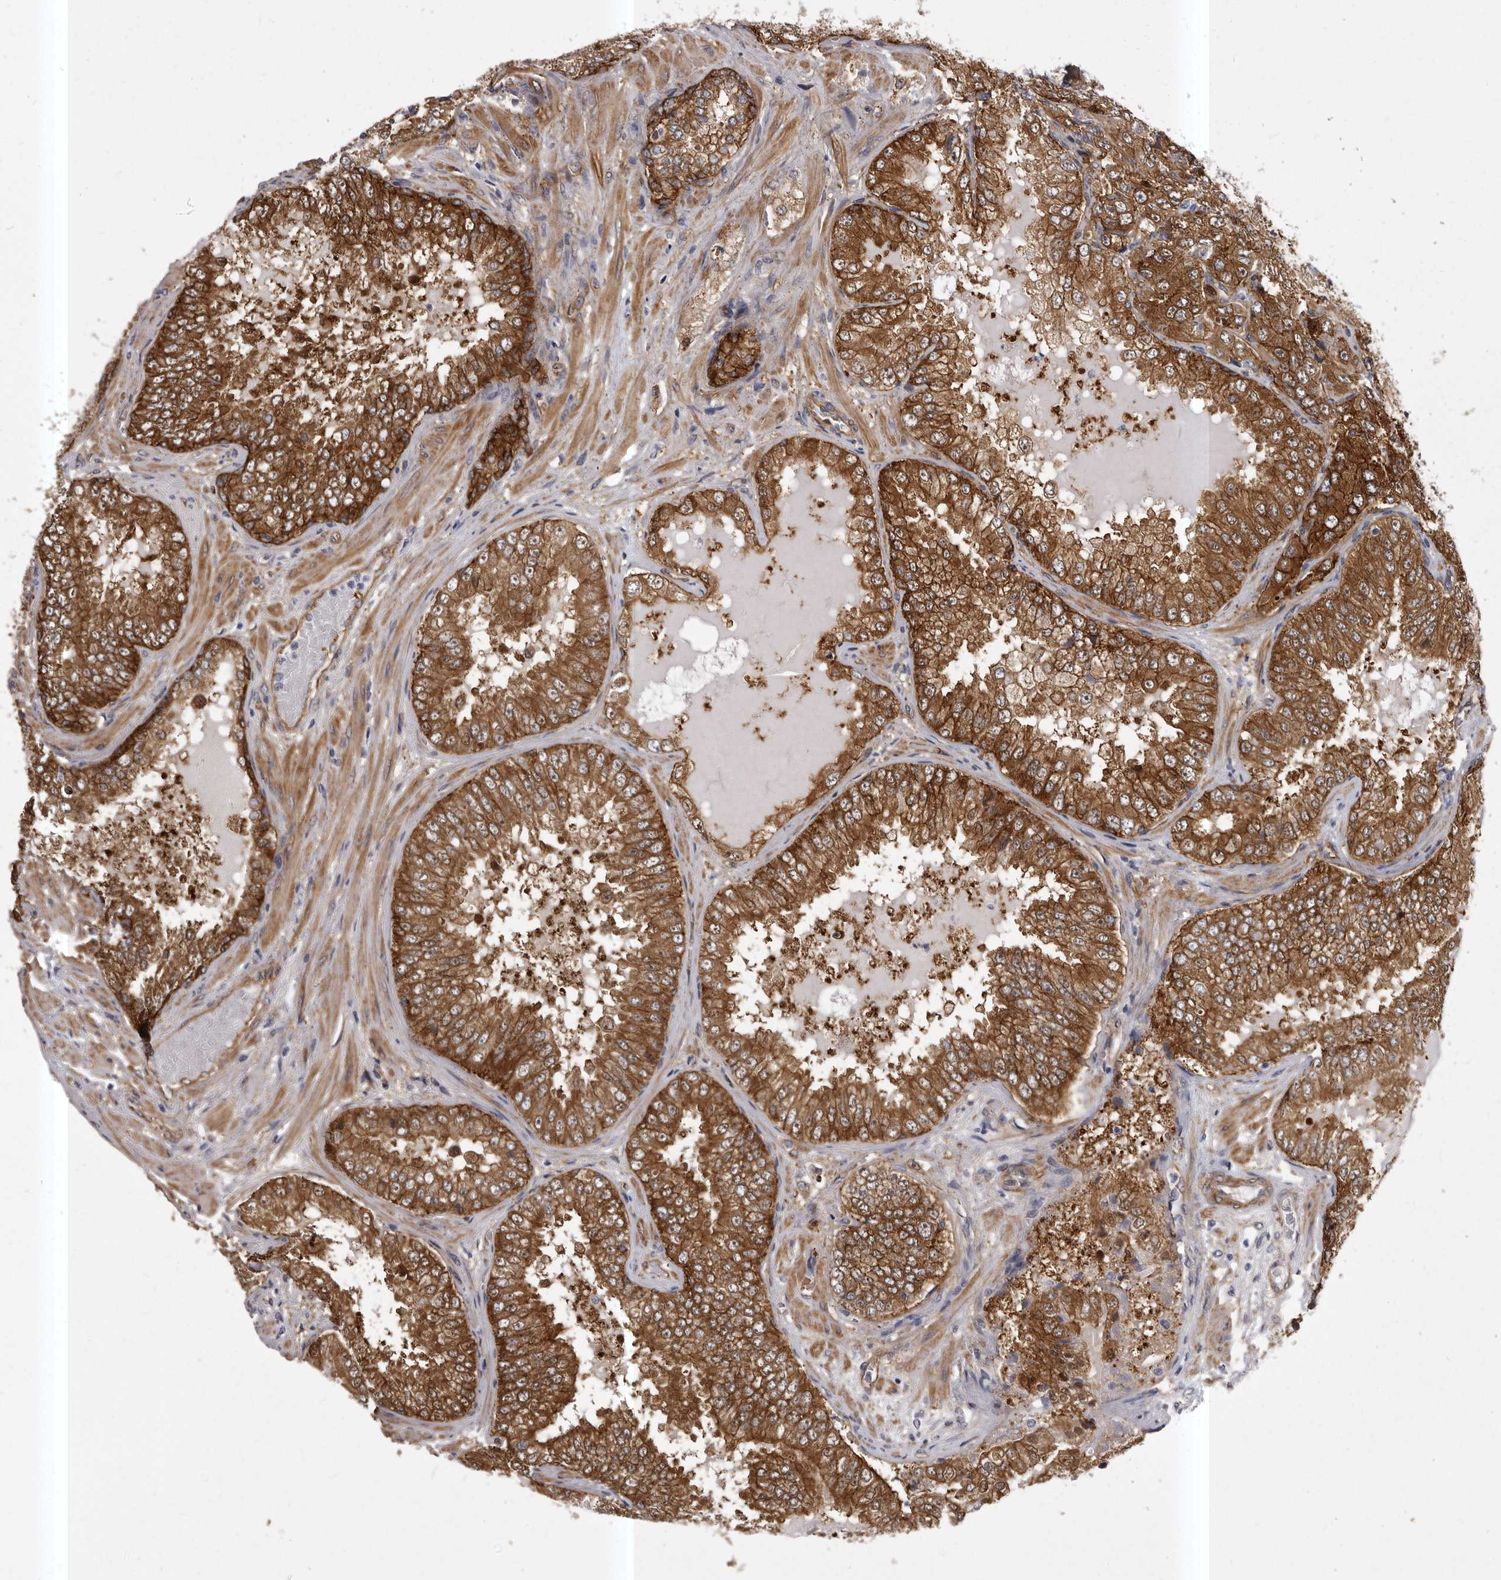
{"staining": {"intensity": "strong", "quantity": ">75%", "location": "cytoplasmic/membranous"}, "tissue": "prostate cancer", "cell_type": "Tumor cells", "image_type": "cancer", "snomed": [{"axis": "morphology", "description": "Adenocarcinoma, High grade"}, {"axis": "topography", "description": "Prostate"}], "caption": "The photomicrograph exhibits a brown stain indicating the presence of a protein in the cytoplasmic/membranous of tumor cells in prostate adenocarcinoma (high-grade).", "gene": "ENAH", "patient": {"sex": "male", "age": 58}}